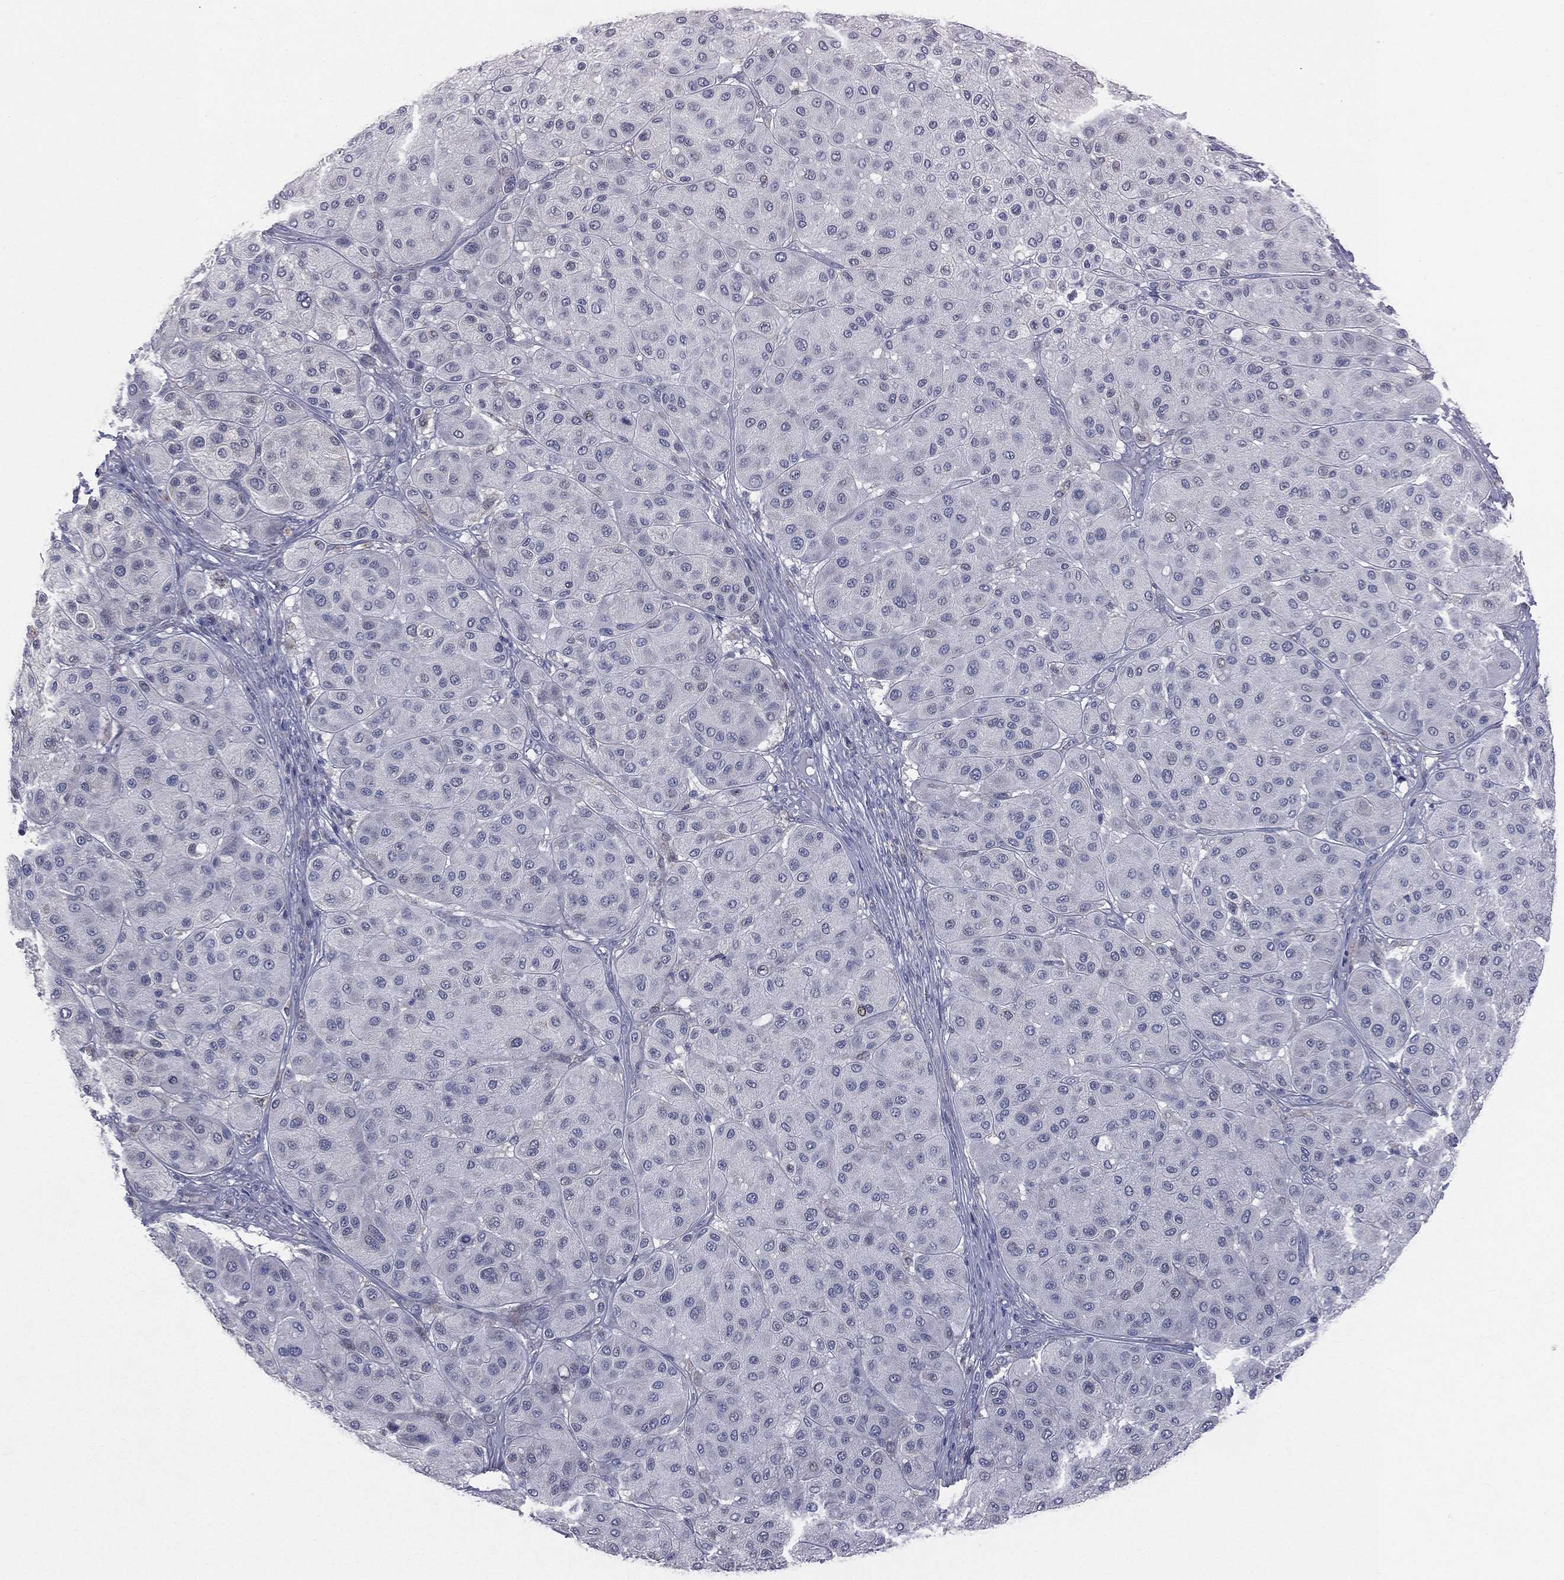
{"staining": {"intensity": "negative", "quantity": "none", "location": "none"}, "tissue": "melanoma", "cell_type": "Tumor cells", "image_type": "cancer", "snomed": [{"axis": "morphology", "description": "Malignant melanoma, Metastatic site"}, {"axis": "topography", "description": "Smooth muscle"}], "caption": "Immunohistochemistry photomicrograph of neoplastic tissue: melanoma stained with DAB (3,3'-diaminobenzidine) shows no significant protein staining in tumor cells. Nuclei are stained in blue.", "gene": "DMKN", "patient": {"sex": "male", "age": 41}}